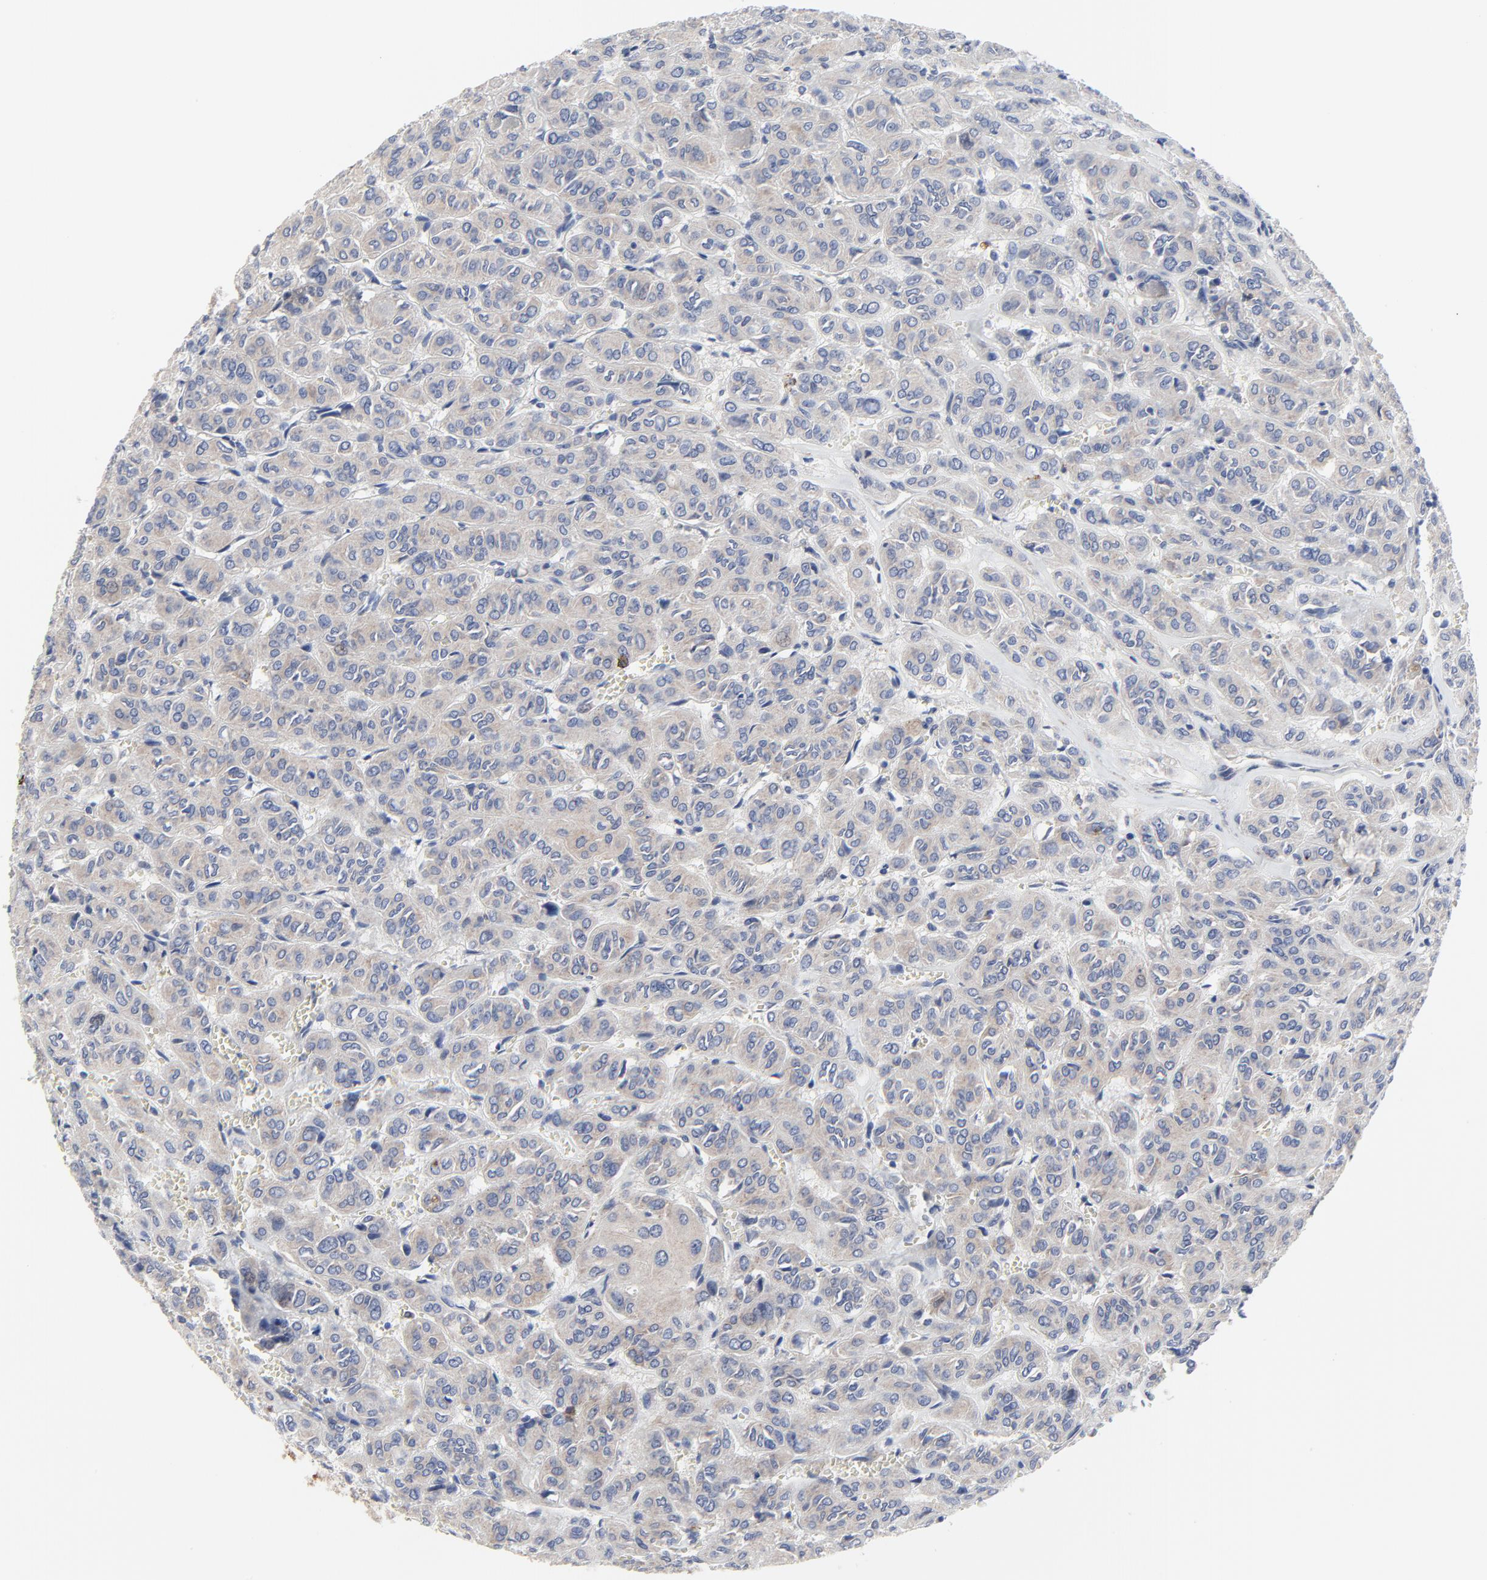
{"staining": {"intensity": "weak", "quantity": ">75%", "location": "cytoplasmic/membranous"}, "tissue": "thyroid cancer", "cell_type": "Tumor cells", "image_type": "cancer", "snomed": [{"axis": "morphology", "description": "Follicular adenoma carcinoma, NOS"}, {"axis": "topography", "description": "Thyroid gland"}], "caption": "Immunohistochemistry (IHC) (DAB (3,3'-diaminobenzidine)) staining of human thyroid follicular adenoma carcinoma demonstrates weak cytoplasmic/membranous protein staining in approximately >75% of tumor cells.", "gene": "DHRSX", "patient": {"sex": "female", "age": 71}}